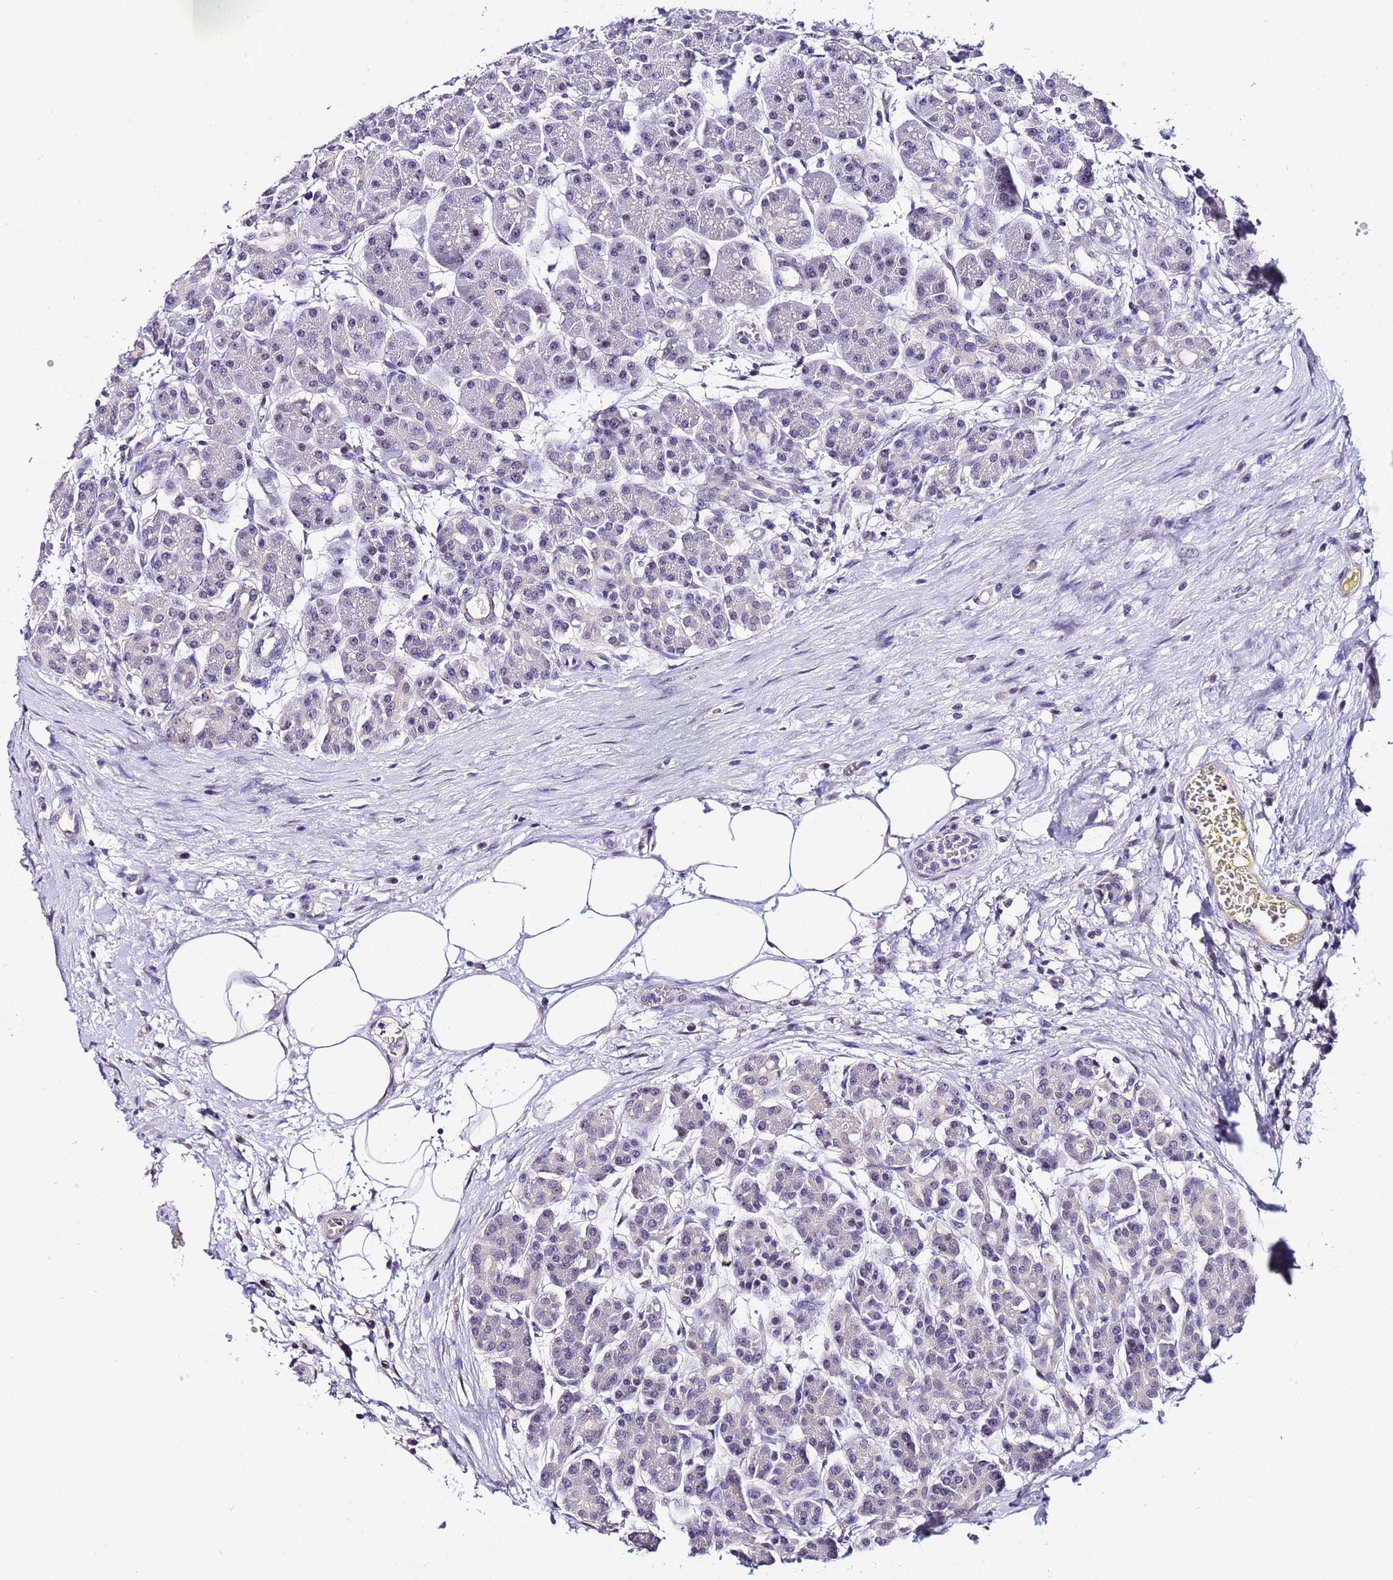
{"staining": {"intensity": "weak", "quantity": "<25%", "location": "nuclear"}, "tissue": "pancreas", "cell_type": "Exocrine glandular cells", "image_type": "normal", "snomed": [{"axis": "morphology", "description": "Normal tissue, NOS"}, {"axis": "topography", "description": "Pancreas"}], "caption": "A histopathology image of pancreas stained for a protein reveals no brown staining in exocrine glandular cells.", "gene": "ACTL6B", "patient": {"sex": "male", "age": 63}}